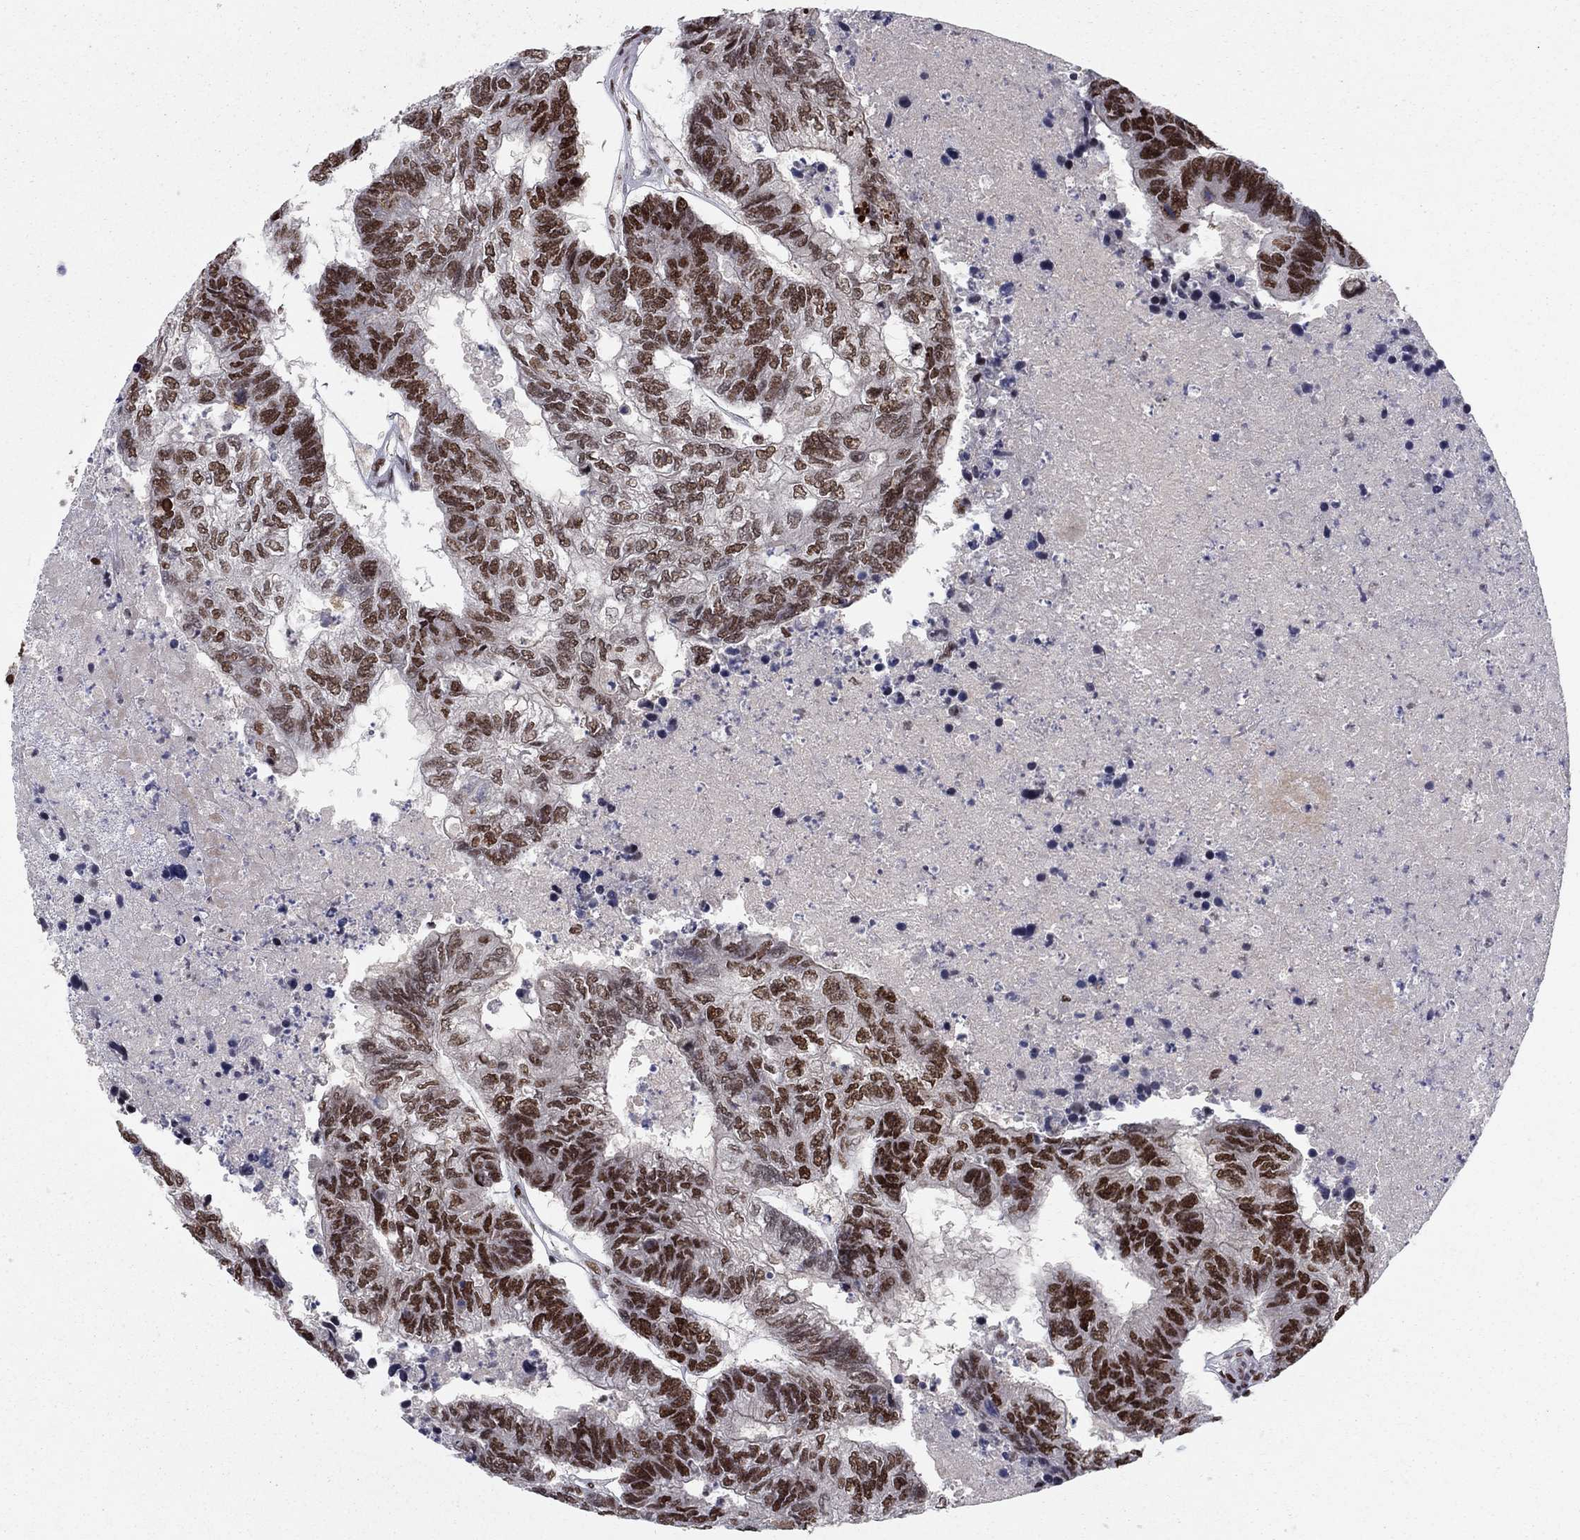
{"staining": {"intensity": "strong", "quantity": "25%-75%", "location": "nuclear"}, "tissue": "colorectal cancer", "cell_type": "Tumor cells", "image_type": "cancer", "snomed": [{"axis": "morphology", "description": "Adenocarcinoma, NOS"}, {"axis": "topography", "description": "Colon"}], "caption": "This is an image of immunohistochemistry (IHC) staining of colorectal cancer (adenocarcinoma), which shows strong staining in the nuclear of tumor cells.", "gene": "USP54", "patient": {"sex": "female", "age": 48}}